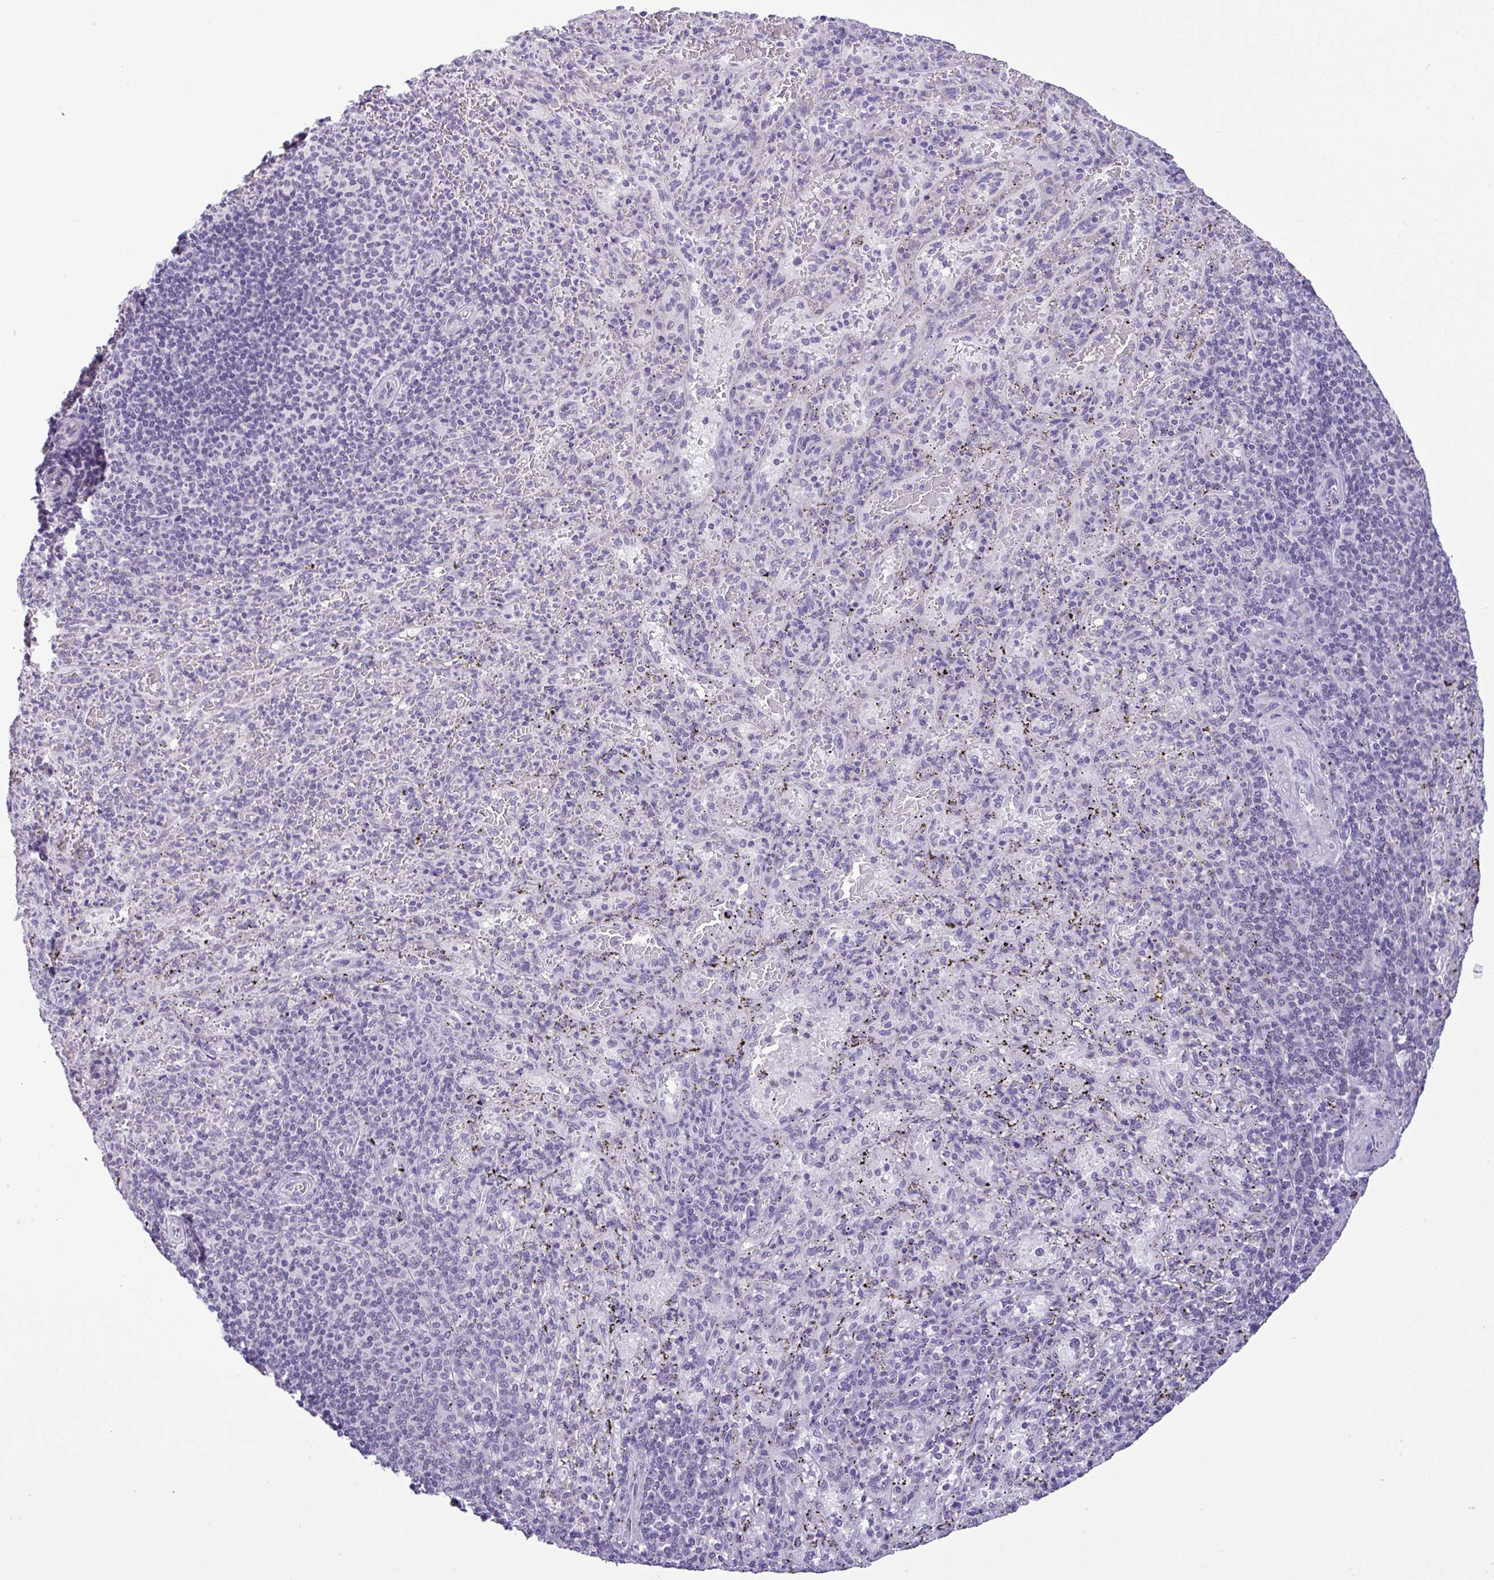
{"staining": {"intensity": "negative", "quantity": "none", "location": "none"}, "tissue": "spleen", "cell_type": "Cells in red pulp", "image_type": "normal", "snomed": [{"axis": "morphology", "description": "Normal tissue, NOS"}, {"axis": "topography", "description": "Spleen"}], "caption": "Histopathology image shows no significant protein staining in cells in red pulp of normal spleen. (Immunohistochemistry, brightfield microscopy, high magnification).", "gene": "YBX2", "patient": {"sex": "male", "age": 57}}